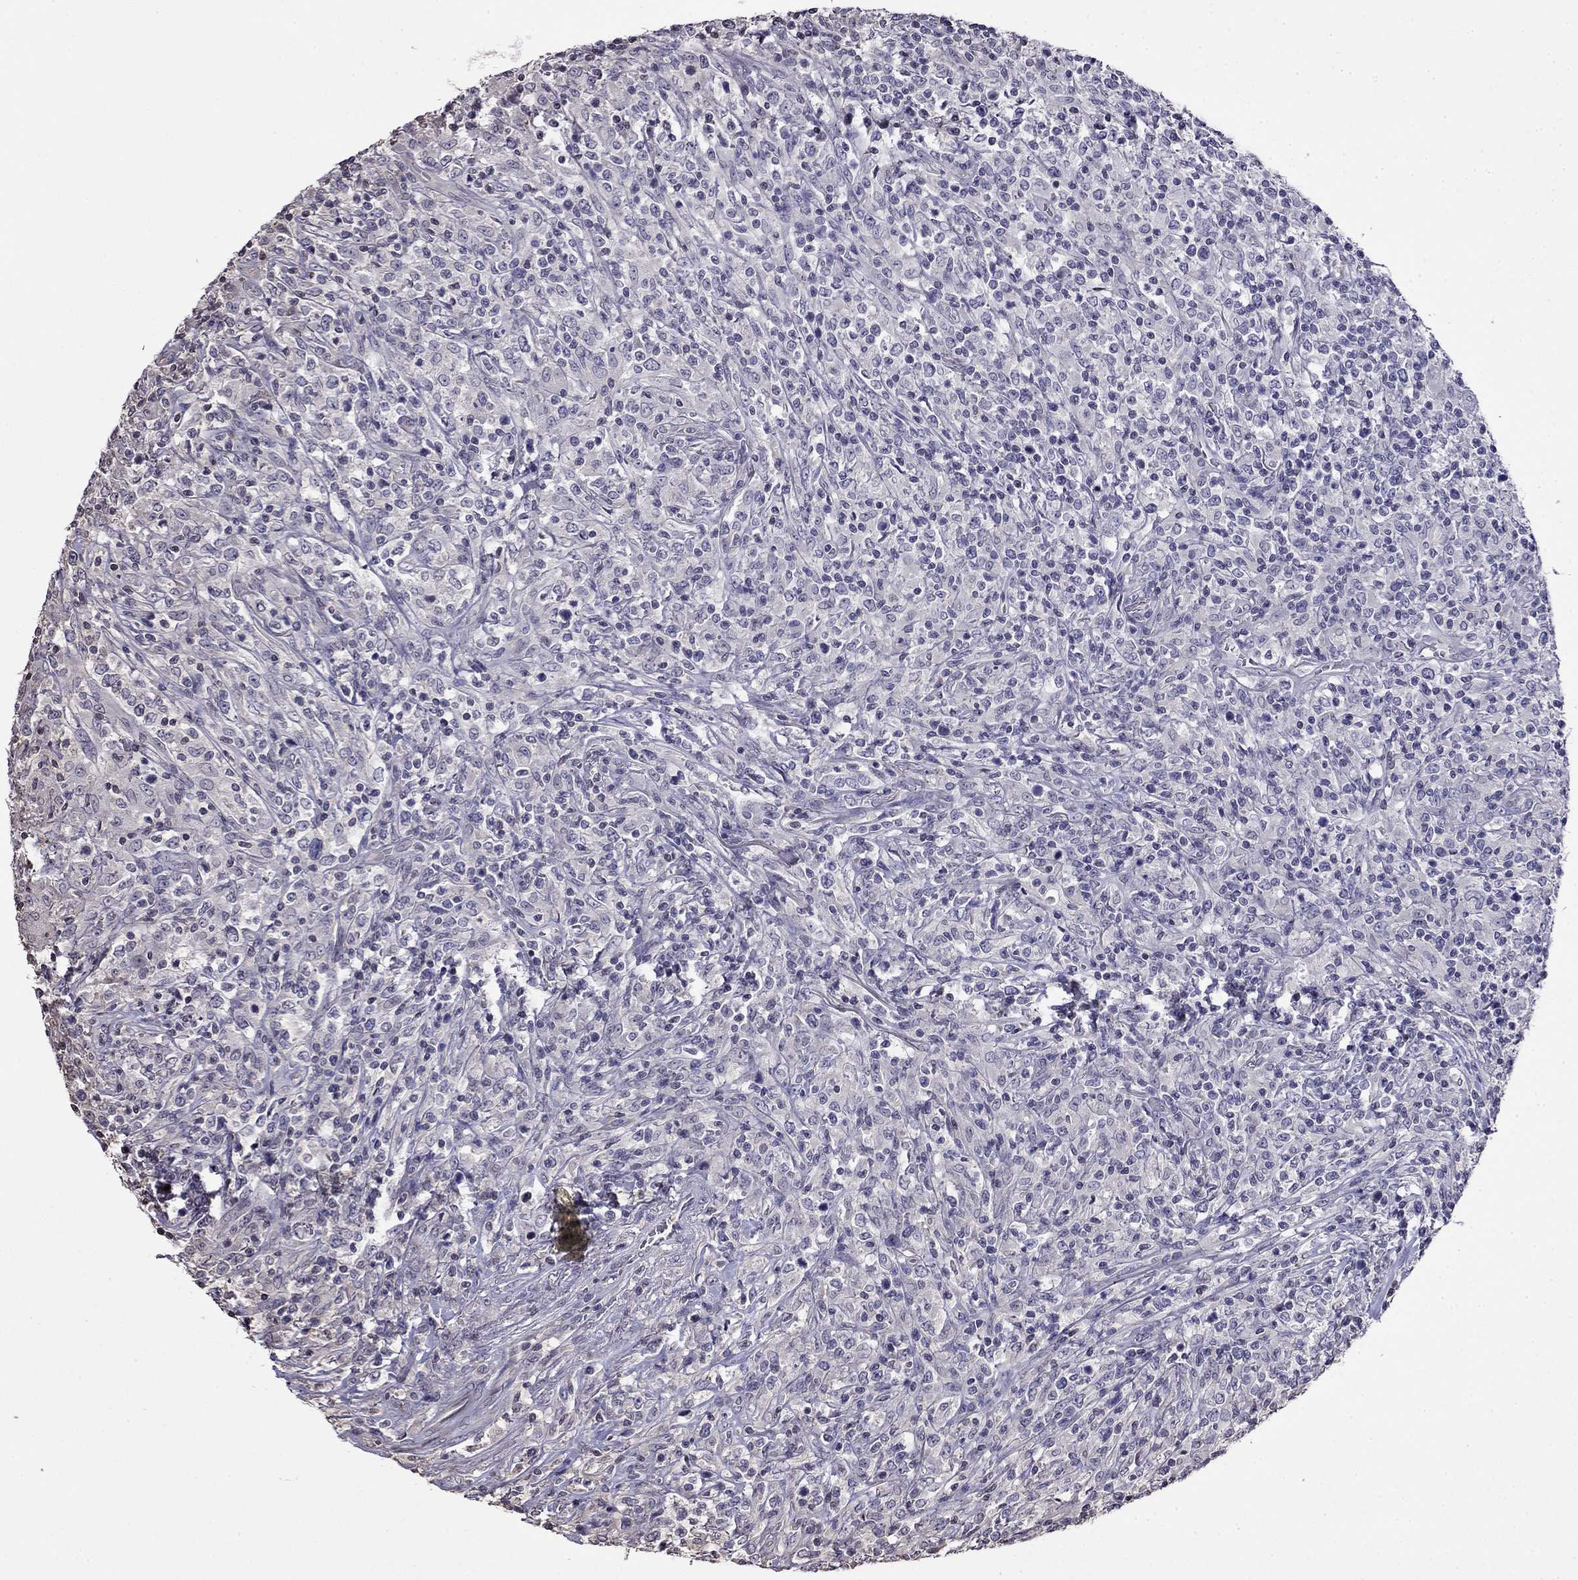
{"staining": {"intensity": "negative", "quantity": "none", "location": "none"}, "tissue": "lymphoma", "cell_type": "Tumor cells", "image_type": "cancer", "snomed": [{"axis": "morphology", "description": "Malignant lymphoma, non-Hodgkin's type, High grade"}, {"axis": "topography", "description": "Lung"}], "caption": "Immunohistochemistry (IHC) image of neoplastic tissue: high-grade malignant lymphoma, non-Hodgkin's type stained with DAB reveals no significant protein expression in tumor cells. (DAB (3,3'-diaminobenzidine) immunohistochemistry with hematoxylin counter stain).", "gene": "GUCA1B", "patient": {"sex": "male", "age": 79}}